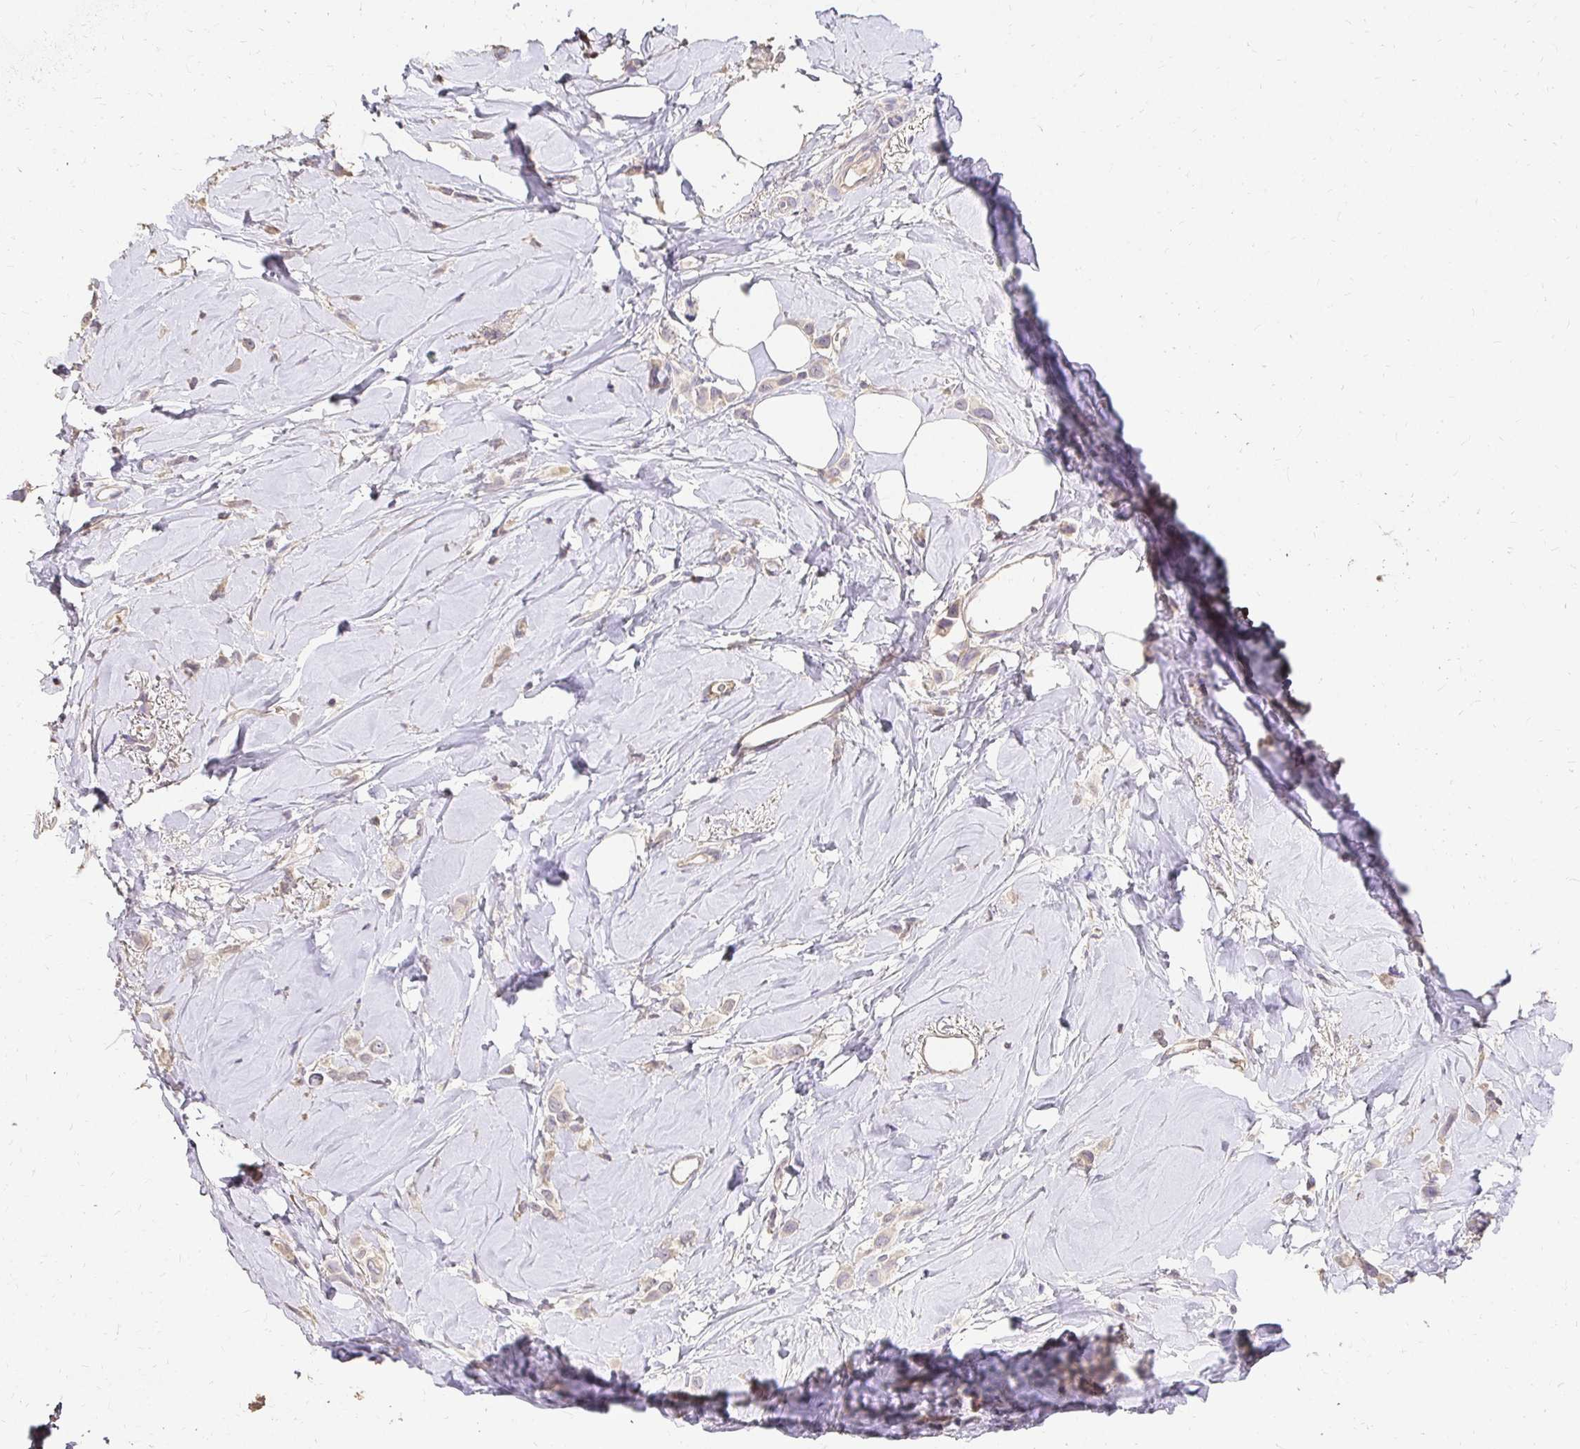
{"staining": {"intensity": "negative", "quantity": "none", "location": "none"}, "tissue": "breast cancer", "cell_type": "Tumor cells", "image_type": "cancer", "snomed": [{"axis": "morphology", "description": "Lobular carcinoma"}, {"axis": "topography", "description": "Breast"}], "caption": "A micrograph of breast lobular carcinoma stained for a protein reveals no brown staining in tumor cells.", "gene": "UGT1A6", "patient": {"sex": "female", "age": 66}}